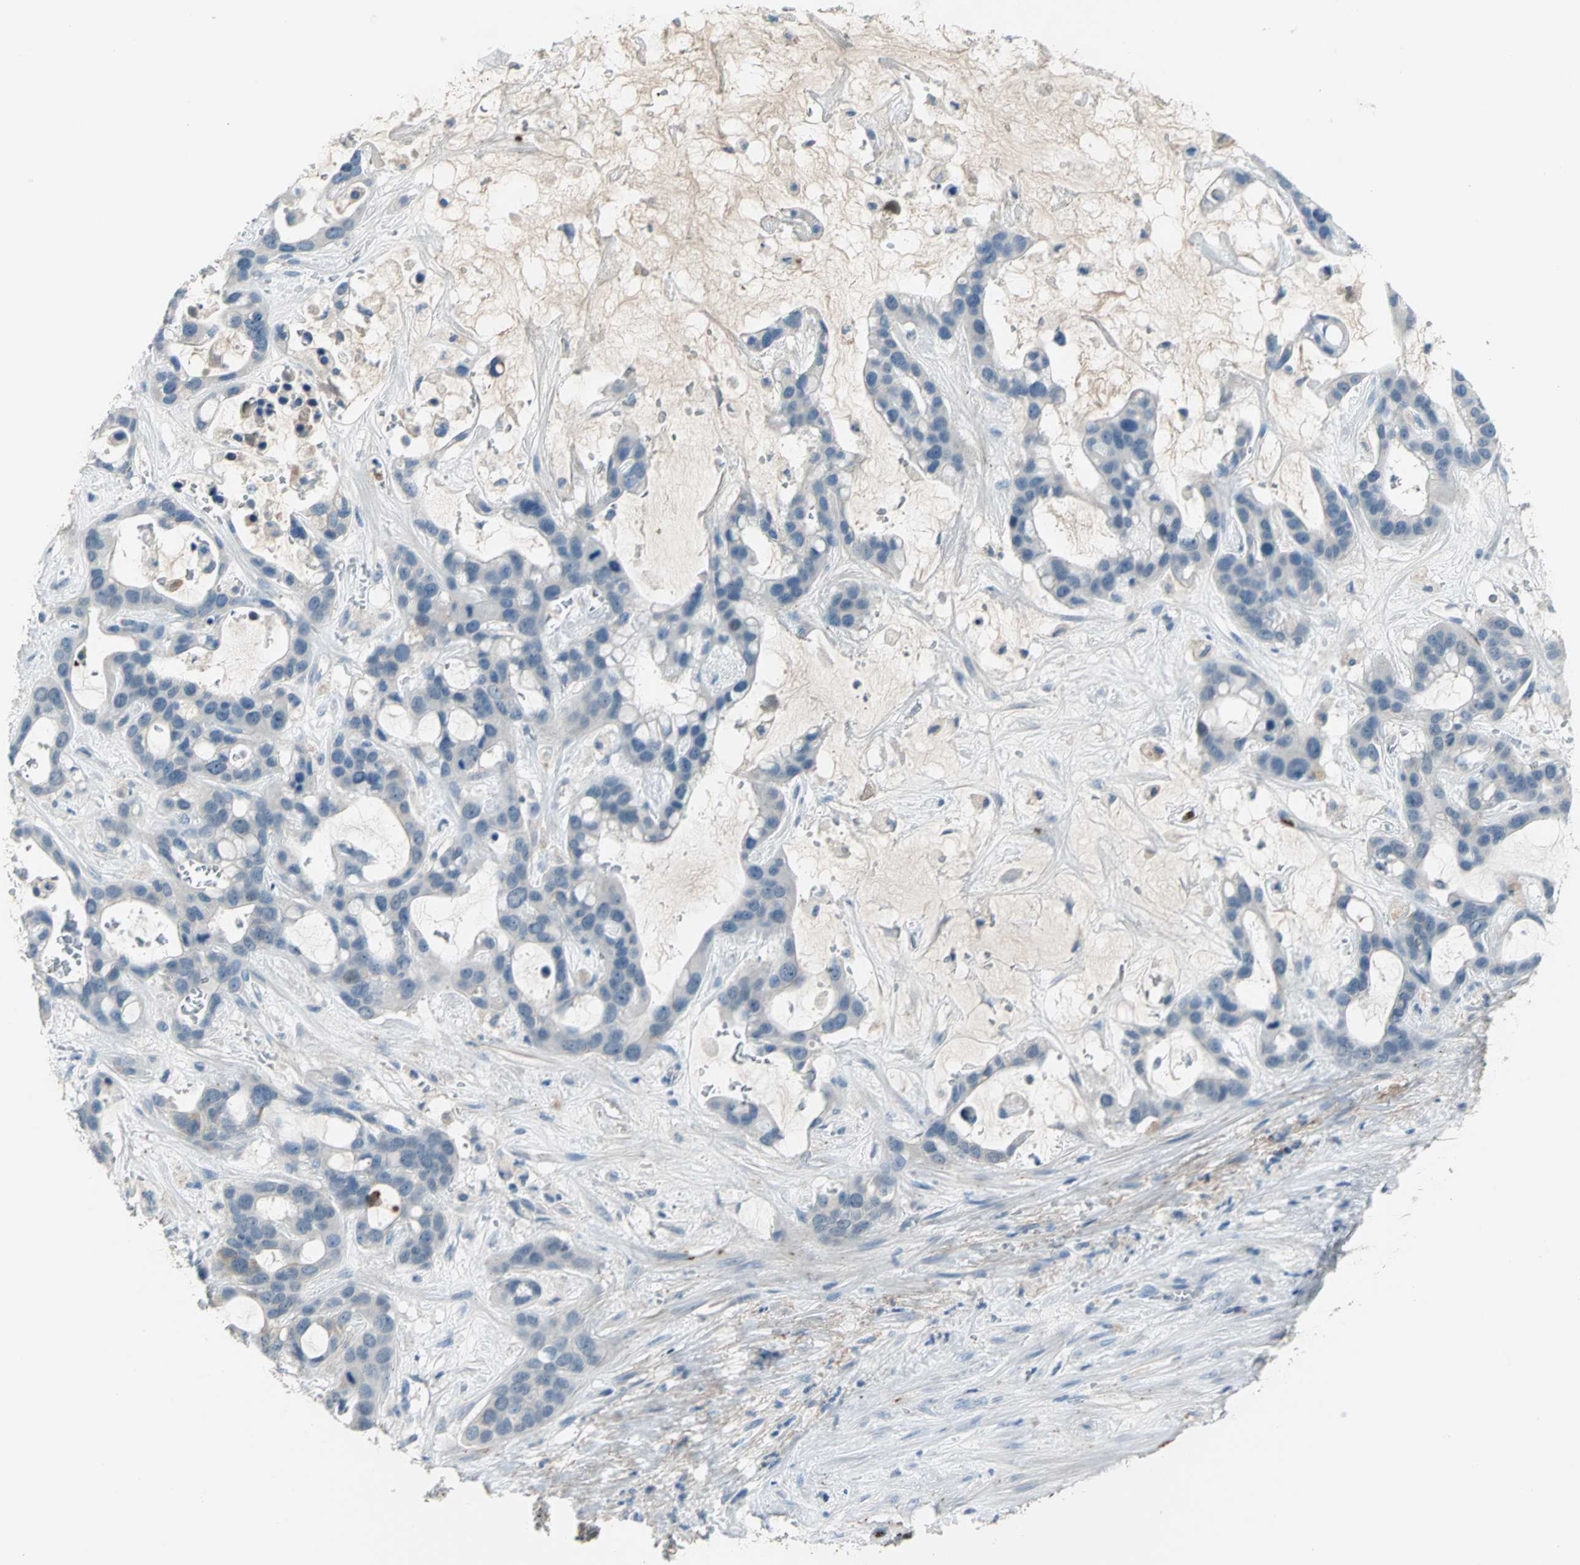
{"staining": {"intensity": "moderate", "quantity": "<25%", "location": "cytoplasmic/membranous"}, "tissue": "liver cancer", "cell_type": "Tumor cells", "image_type": "cancer", "snomed": [{"axis": "morphology", "description": "Cholangiocarcinoma"}, {"axis": "topography", "description": "Liver"}], "caption": "Immunohistochemical staining of cholangiocarcinoma (liver) displays low levels of moderate cytoplasmic/membranous protein positivity in about <25% of tumor cells.", "gene": "ZIC1", "patient": {"sex": "female", "age": 65}}